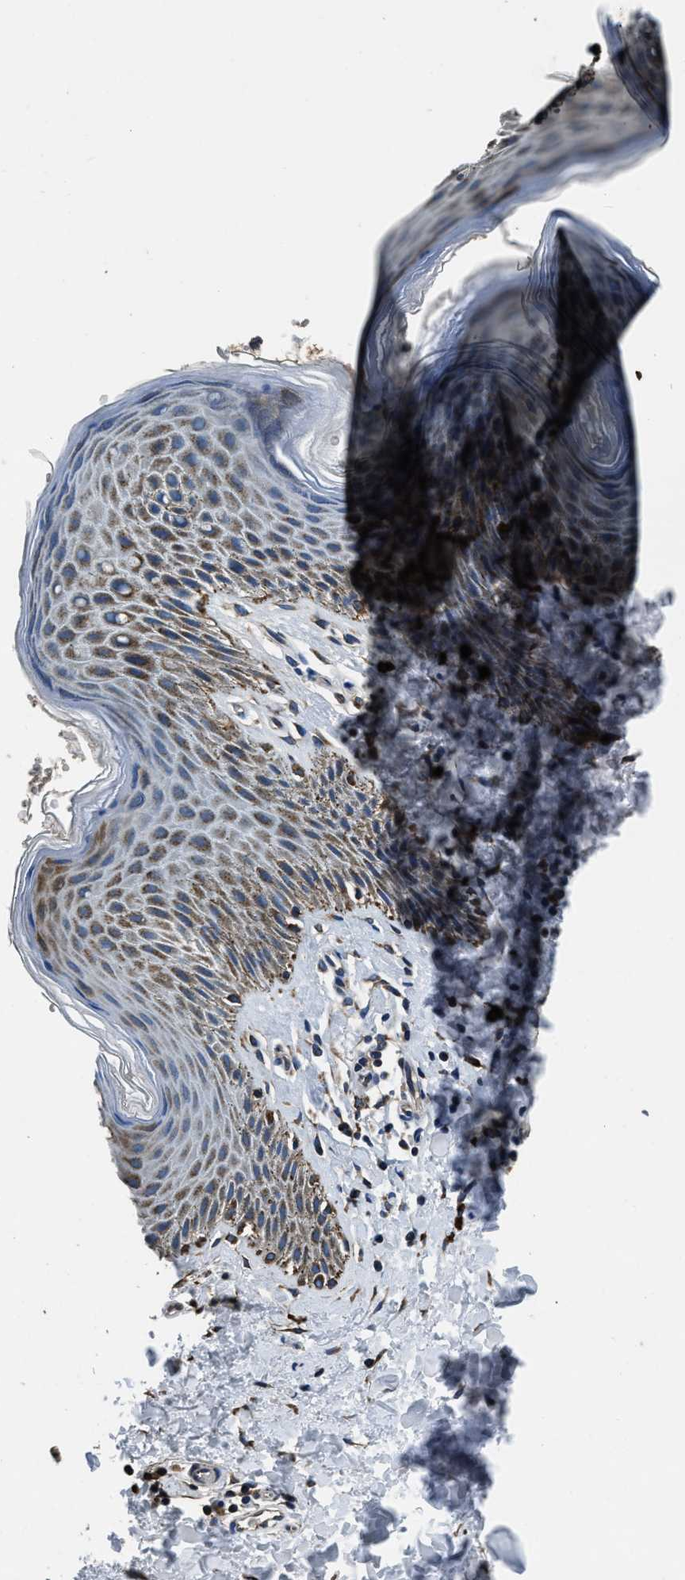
{"staining": {"intensity": "moderate", "quantity": "25%-75%", "location": "cytoplasmic/membranous"}, "tissue": "skin", "cell_type": "Epidermal cells", "image_type": "normal", "snomed": [{"axis": "morphology", "description": "Normal tissue, NOS"}, {"axis": "topography", "description": "Anal"}], "caption": "An immunohistochemistry (IHC) histopathology image of normal tissue is shown. Protein staining in brown highlights moderate cytoplasmic/membranous positivity in skin within epidermal cells.", "gene": "OGDH", "patient": {"sex": "male", "age": 44}}